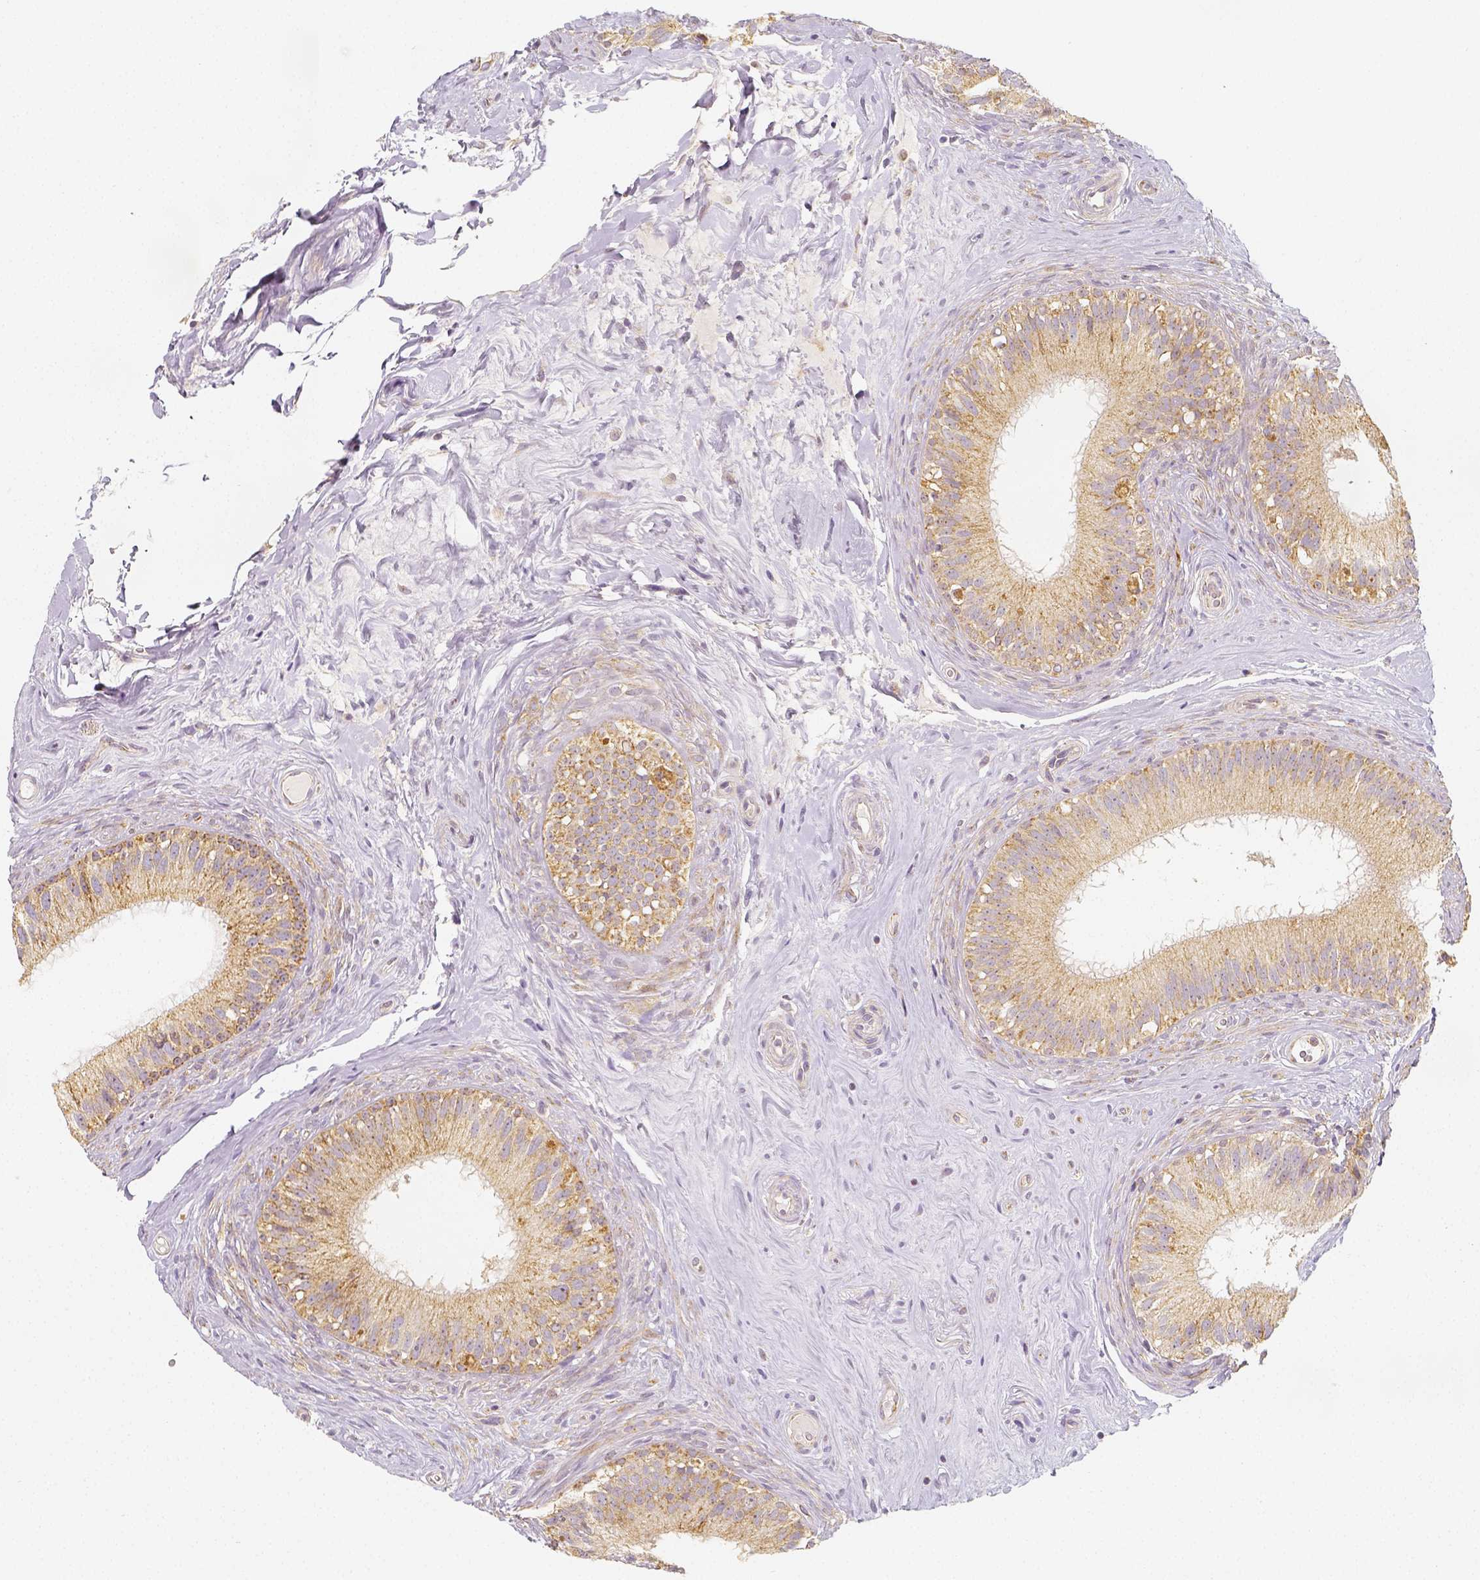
{"staining": {"intensity": "moderate", "quantity": ">75%", "location": "cytoplasmic/membranous"}, "tissue": "epididymis", "cell_type": "Glandular cells", "image_type": "normal", "snomed": [{"axis": "morphology", "description": "Normal tissue, NOS"}, {"axis": "topography", "description": "Epididymis"}], "caption": "A brown stain labels moderate cytoplasmic/membranous expression of a protein in glandular cells of unremarkable epididymis. (IHC, brightfield microscopy, high magnification).", "gene": "PGAM5", "patient": {"sex": "male", "age": 59}}